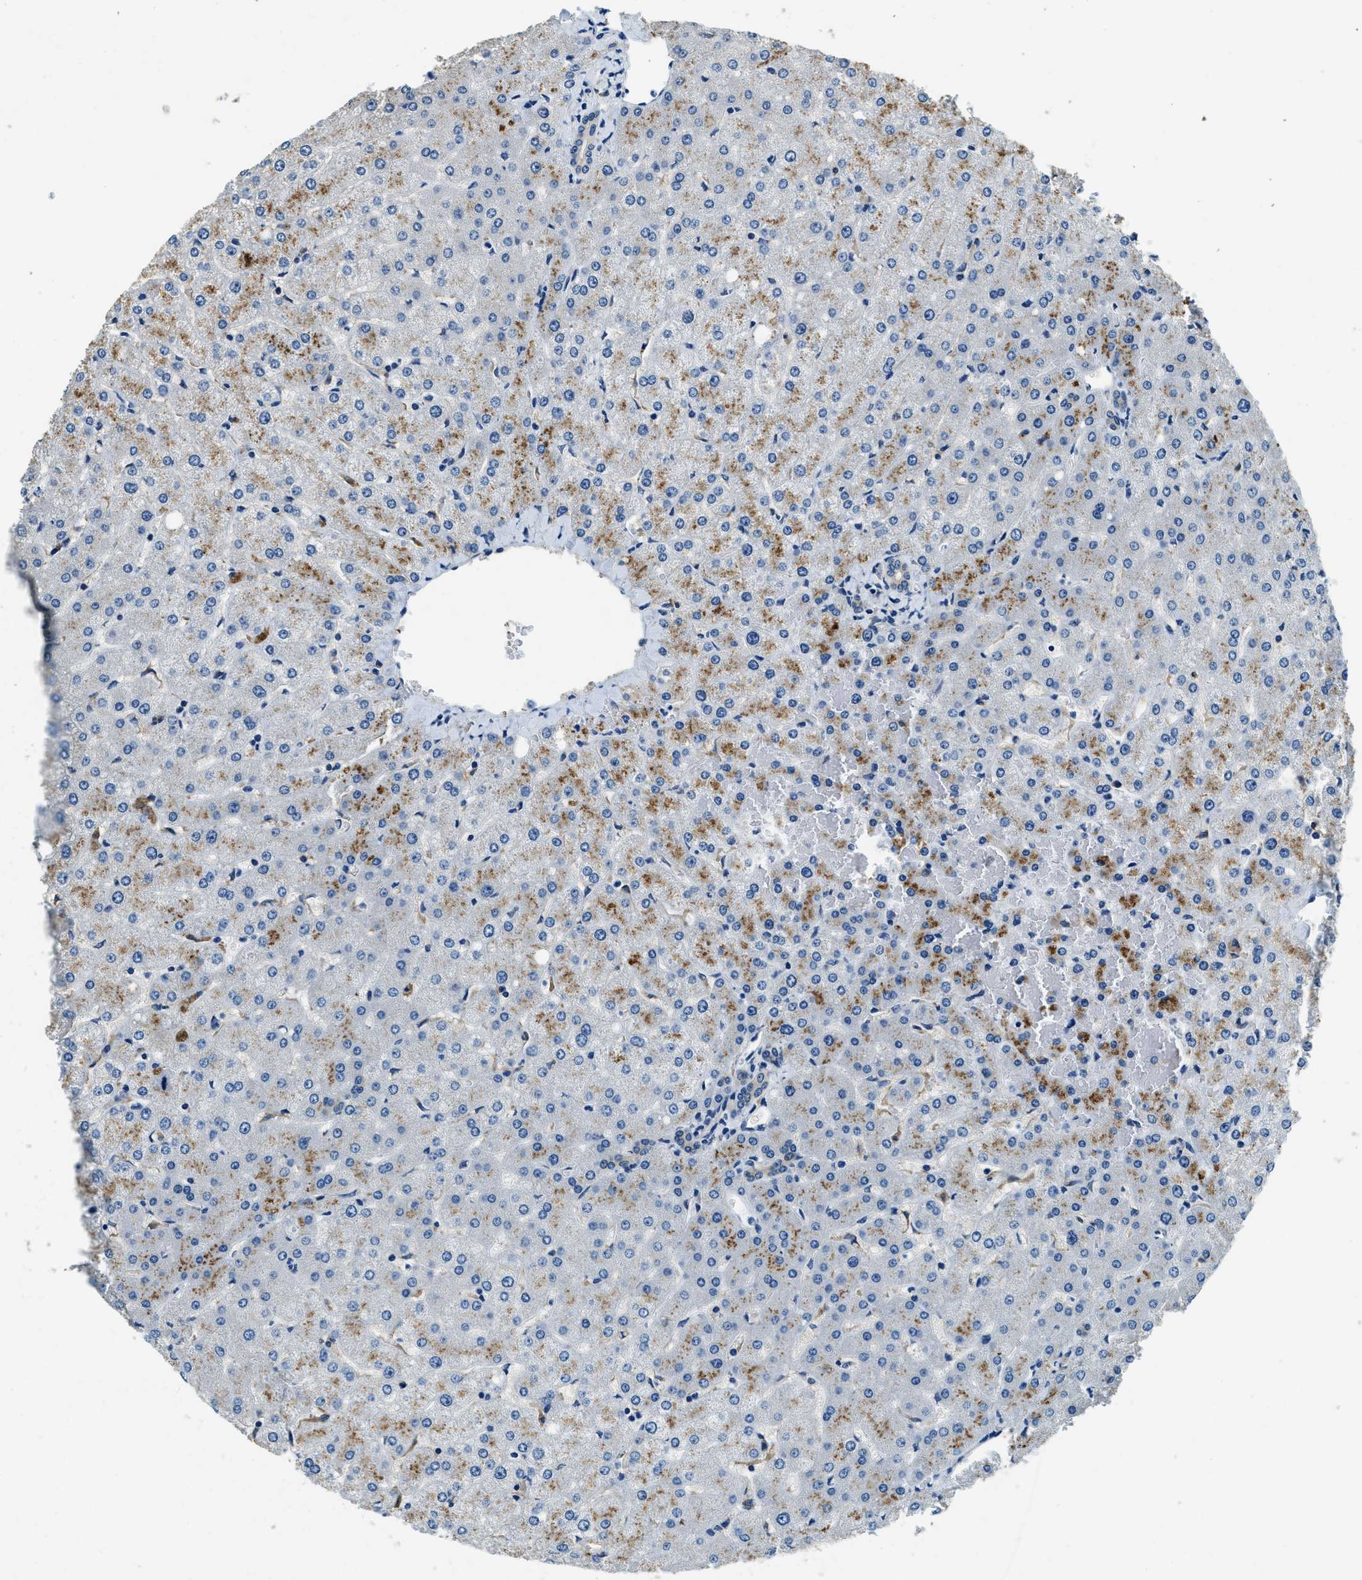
{"staining": {"intensity": "negative", "quantity": "none", "location": "none"}, "tissue": "liver", "cell_type": "Cholangiocytes", "image_type": "normal", "snomed": [{"axis": "morphology", "description": "Normal tissue, NOS"}, {"axis": "topography", "description": "Liver"}], "caption": "Immunohistochemistry (IHC) of benign liver exhibits no staining in cholangiocytes.", "gene": "TWF1", "patient": {"sex": "female", "age": 54}}